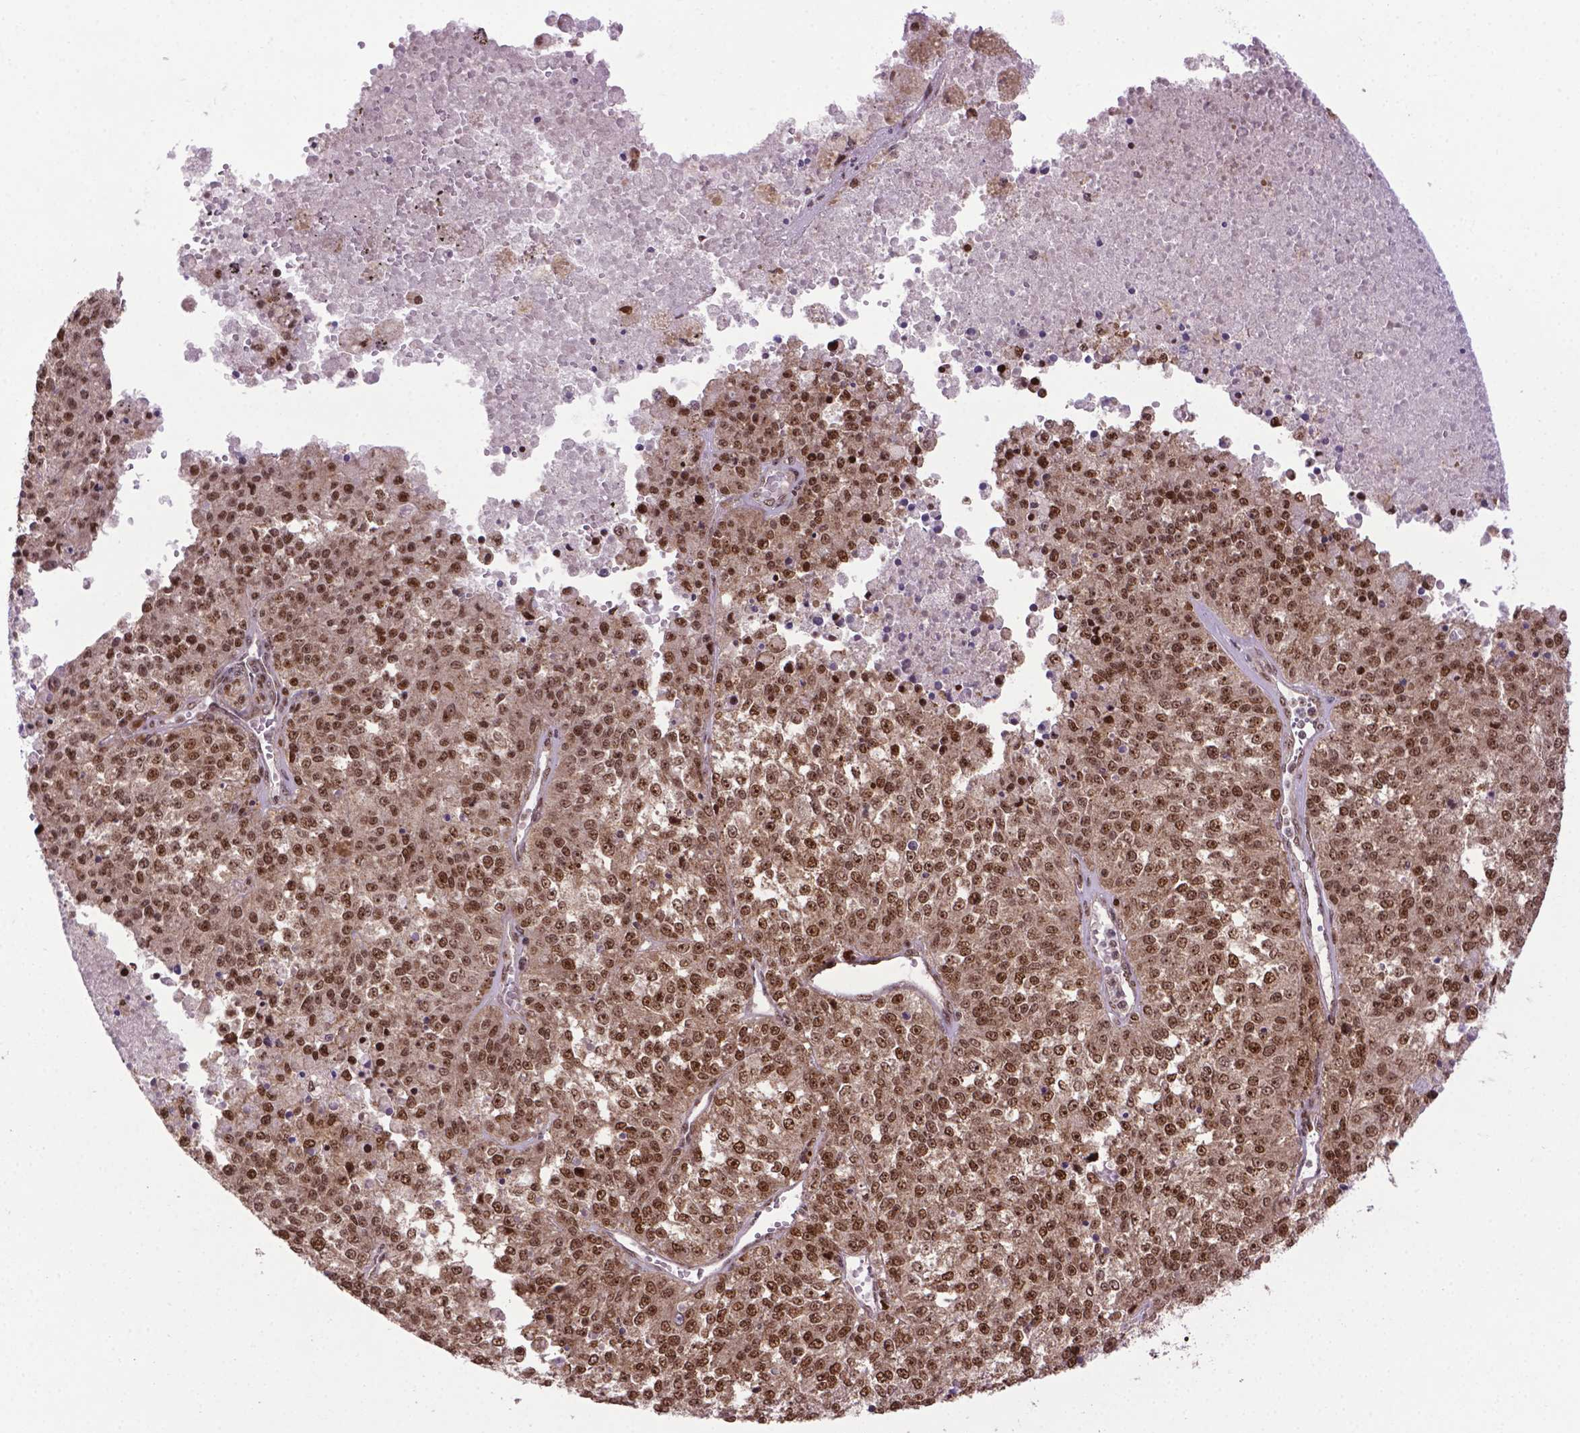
{"staining": {"intensity": "moderate", "quantity": ">75%", "location": "nuclear"}, "tissue": "melanoma", "cell_type": "Tumor cells", "image_type": "cancer", "snomed": [{"axis": "morphology", "description": "Malignant melanoma, Metastatic site"}, {"axis": "topography", "description": "Lymph node"}], "caption": "This image reveals immunohistochemistry (IHC) staining of melanoma, with medium moderate nuclear staining in approximately >75% of tumor cells.", "gene": "CSNK2A1", "patient": {"sex": "female", "age": 64}}